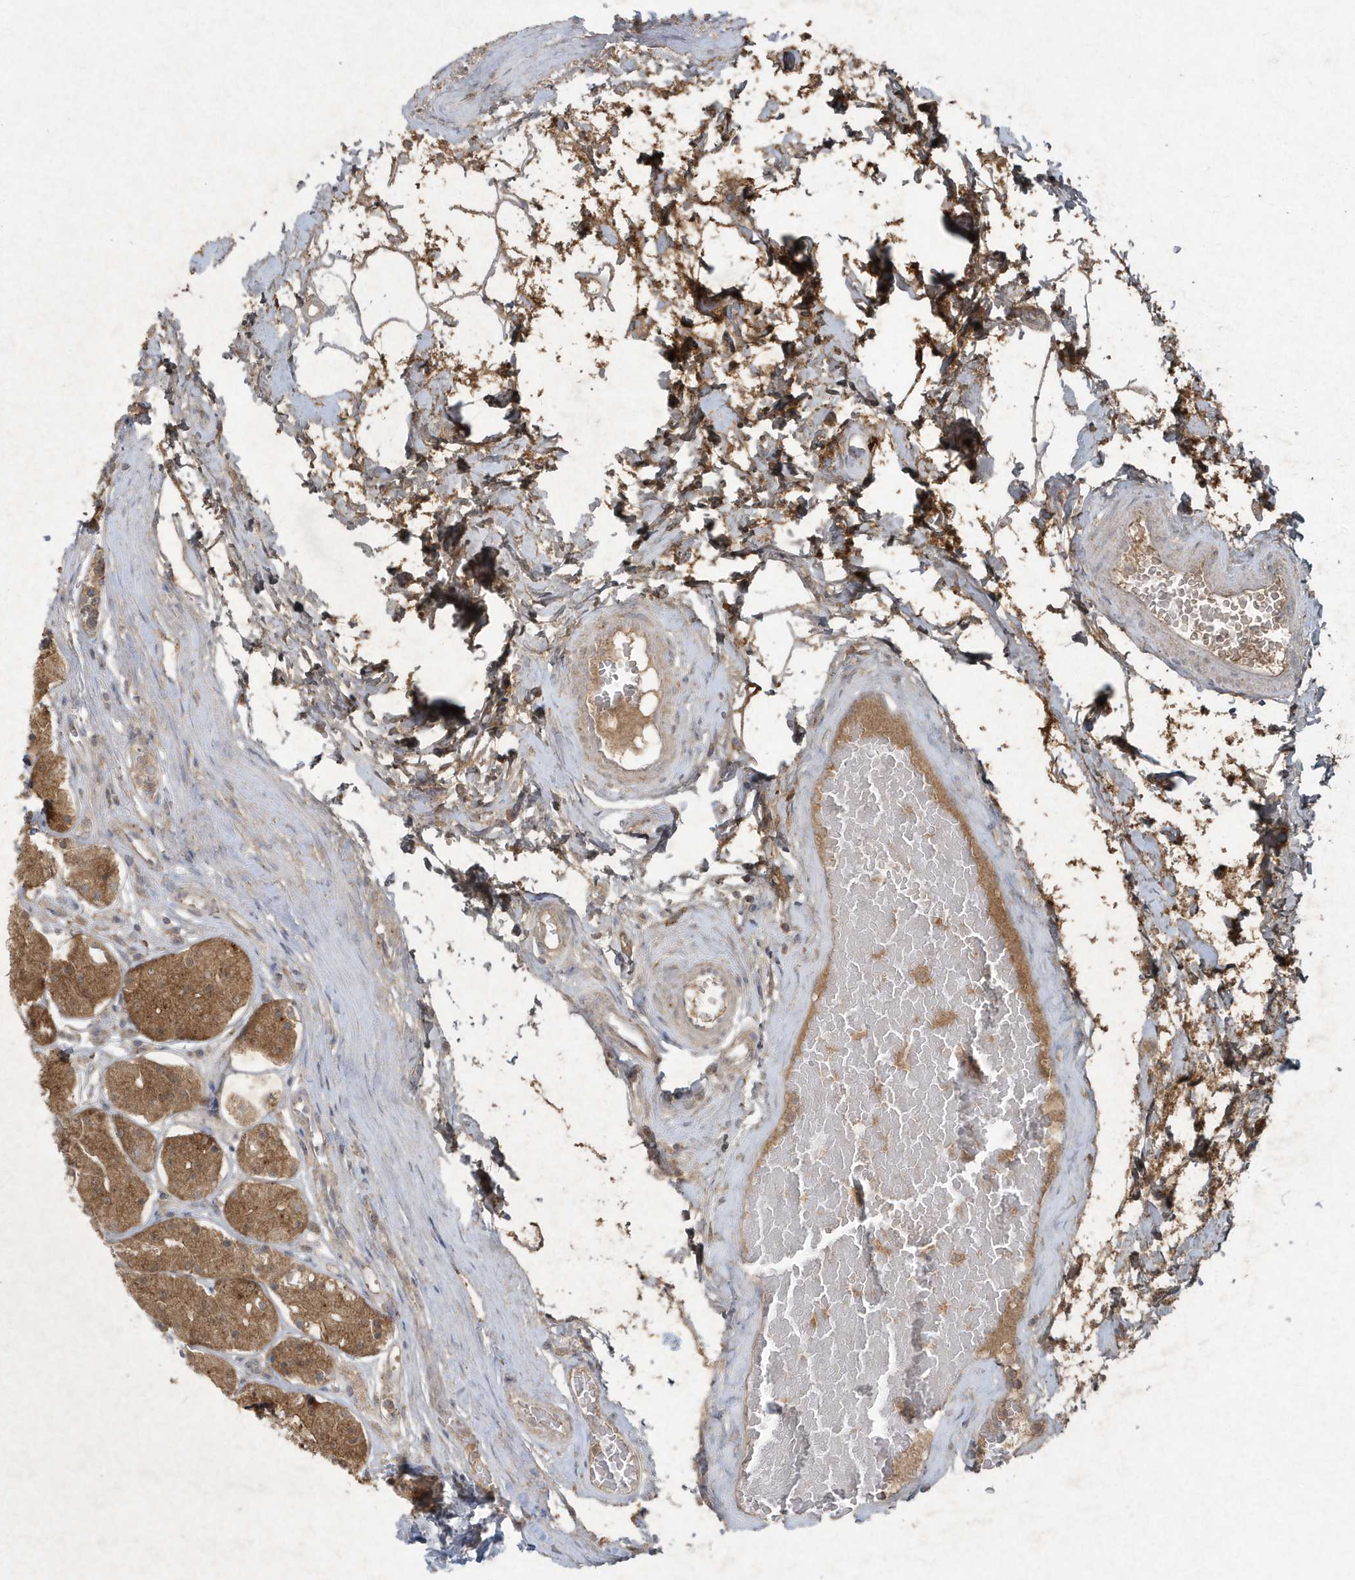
{"staining": {"intensity": "moderate", "quantity": "25%-75%", "location": "cytoplasmic/membranous"}, "tissue": "stomach", "cell_type": "Glandular cells", "image_type": "normal", "snomed": [{"axis": "morphology", "description": "Normal tissue, NOS"}, {"axis": "topography", "description": "Stomach"}, {"axis": "topography", "description": "Stomach, lower"}], "caption": "Glandular cells display medium levels of moderate cytoplasmic/membranous staining in approximately 25%-75% of cells in unremarkable stomach.", "gene": "C1RL", "patient": {"sex": "female", "age": 56}}